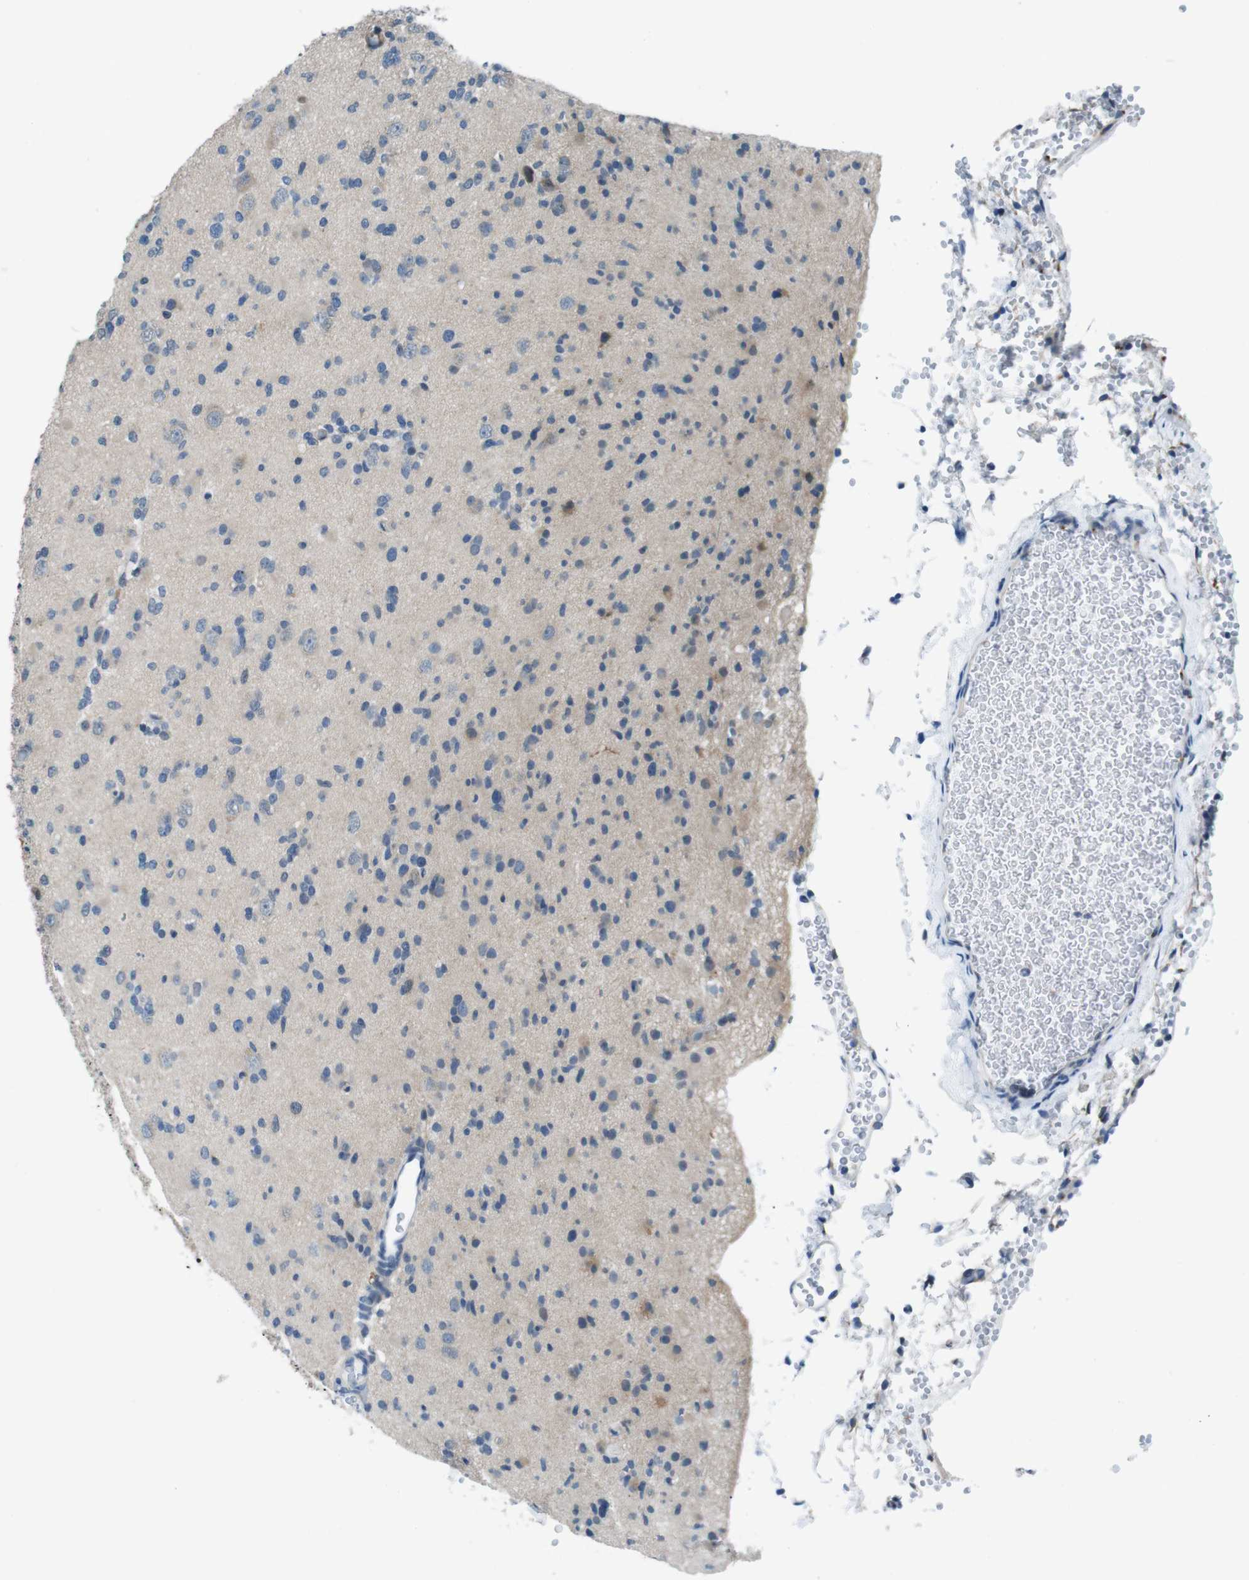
{"staining": {"intensity": "weak", "quantity": "<25%", "location": "cytoplasmic/membranous"}, "tissue": "glioma", "cell_type": "Tumor cells", "image_type": "cancer", "snomed": [{"axis": "morphology", "description": "Glioma, malignant, Low grade"}, {"axis": "topography", "description": "Brain"}], "caption": "Immunohistochemical staining of malignant glioma (low-grade) shows no significant positivity in tumor cells.", "gene": "LRP5", "patient": {"sex": "female", "age": 22}}